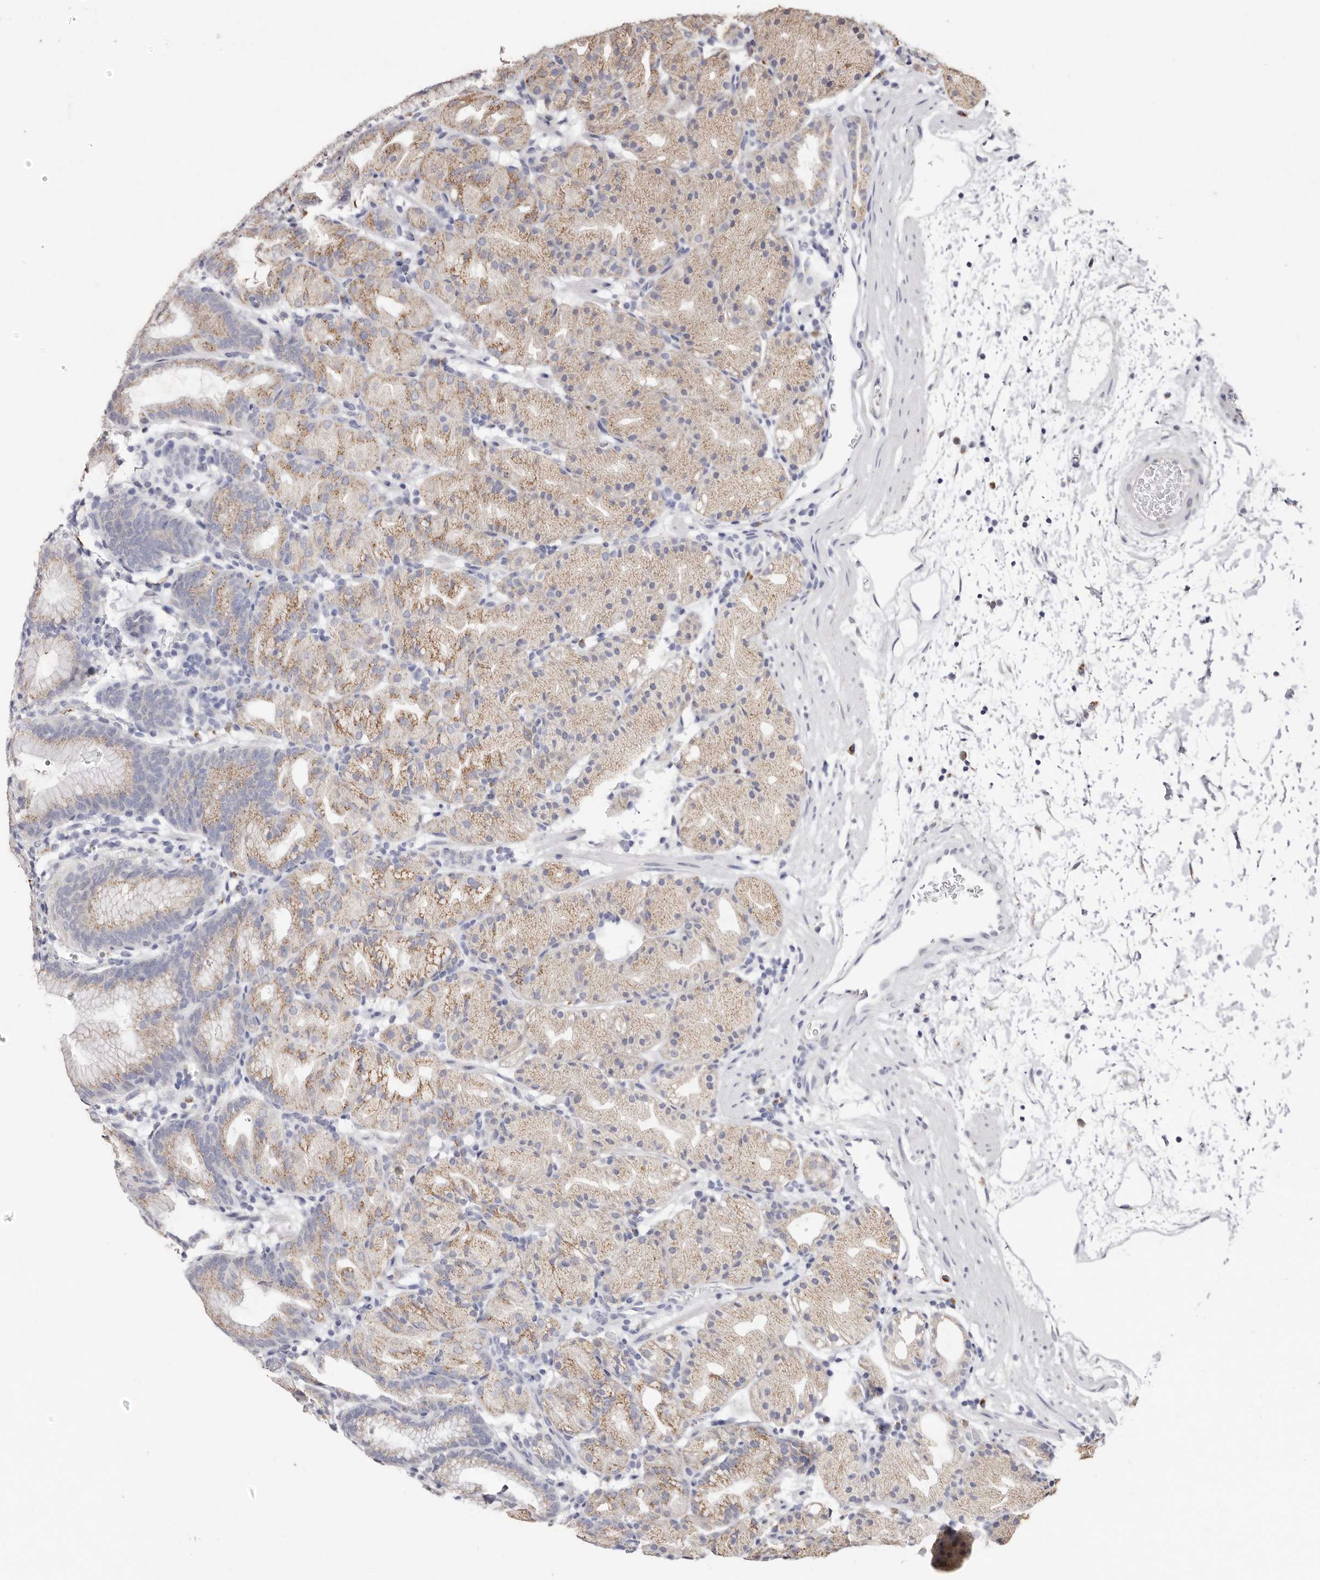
{"staining": {"intensity": "moderate", "quantity": "25%-75%", "location": "cytoplasmic/membranous"}, "tissue": "stomach", "cell_type": "Glandular cells", "image_type": "normal", "snomed": [{"axis": "morphology", "description": "Normal tissue, NOS"}, {"axis": "topography", "description": "Stomach, upper"}], "caption": "The histopathology image displays a brown stain indicating the presence of a protein in the cytoplasmic/membranous of glandular cells in stomach. The protein is stained brown, and the nuclei are stained in blue (DAB (3,3'-diaminobenzidine) IHC with brightfield microscopy, high magnification).", "gene": "LGALS7B", "patient": {"sex": "male", "age": 48}}